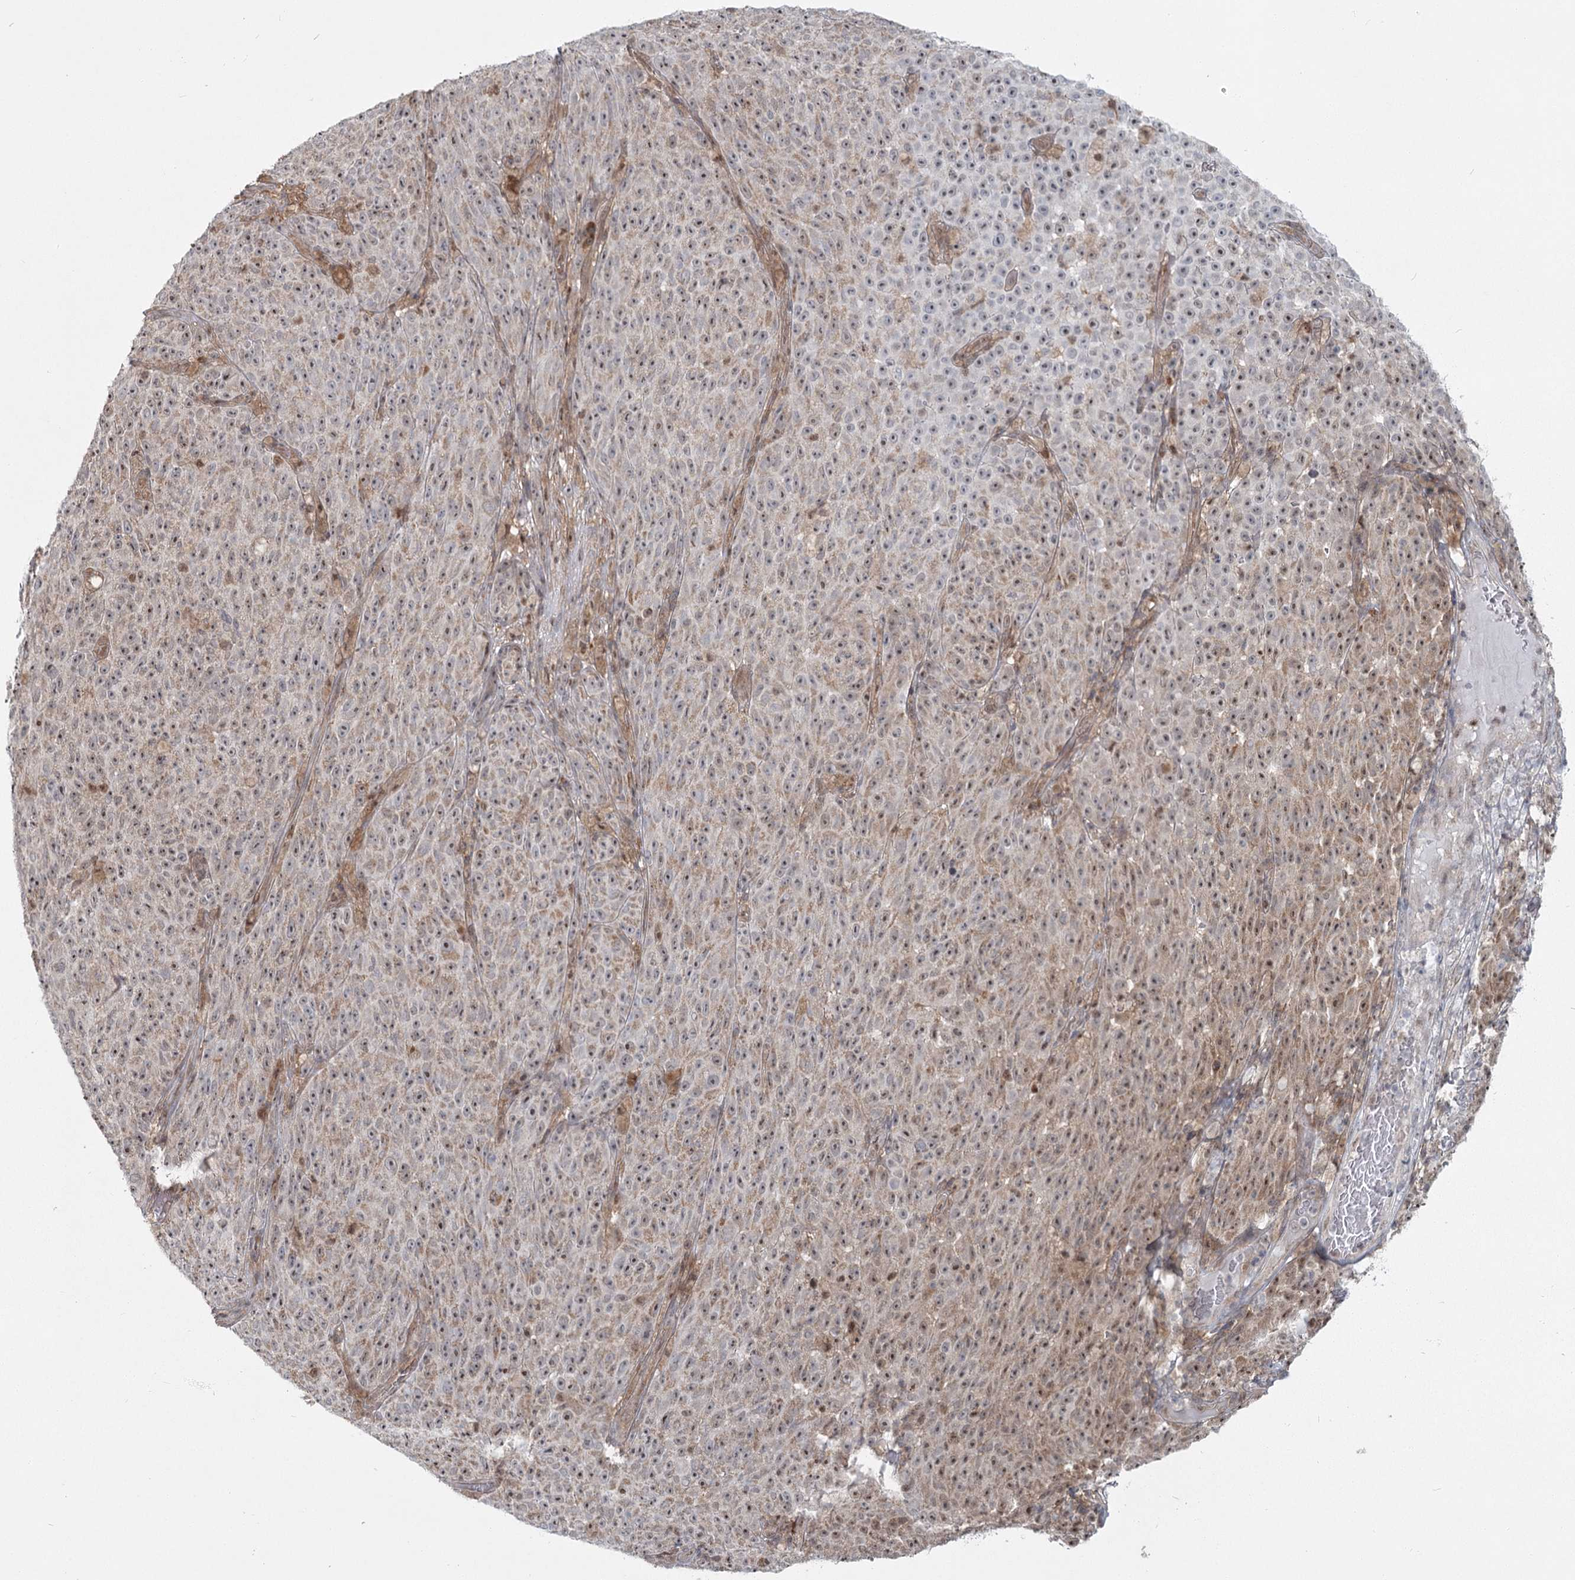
{"staining": {"intensity": "weak", "quantity": ">75%", "location": "nuclear"}, "tissue": "melanoma", "cell_type": "Tumor cells", "image_type": "cancer", "snomed": [{"axis": "morphology", "description": "Malignant melanoma, NOS"}, {"axis": "topography", "description": "Skin"}], "caption": "Immunohistochemistry (DAB) staining of malignant melanoma shows weak nuclear protein positivity in about >75% of tumor cells.", "gene": "THNSL1", "patient": {"sex": "female", "age": 82}}